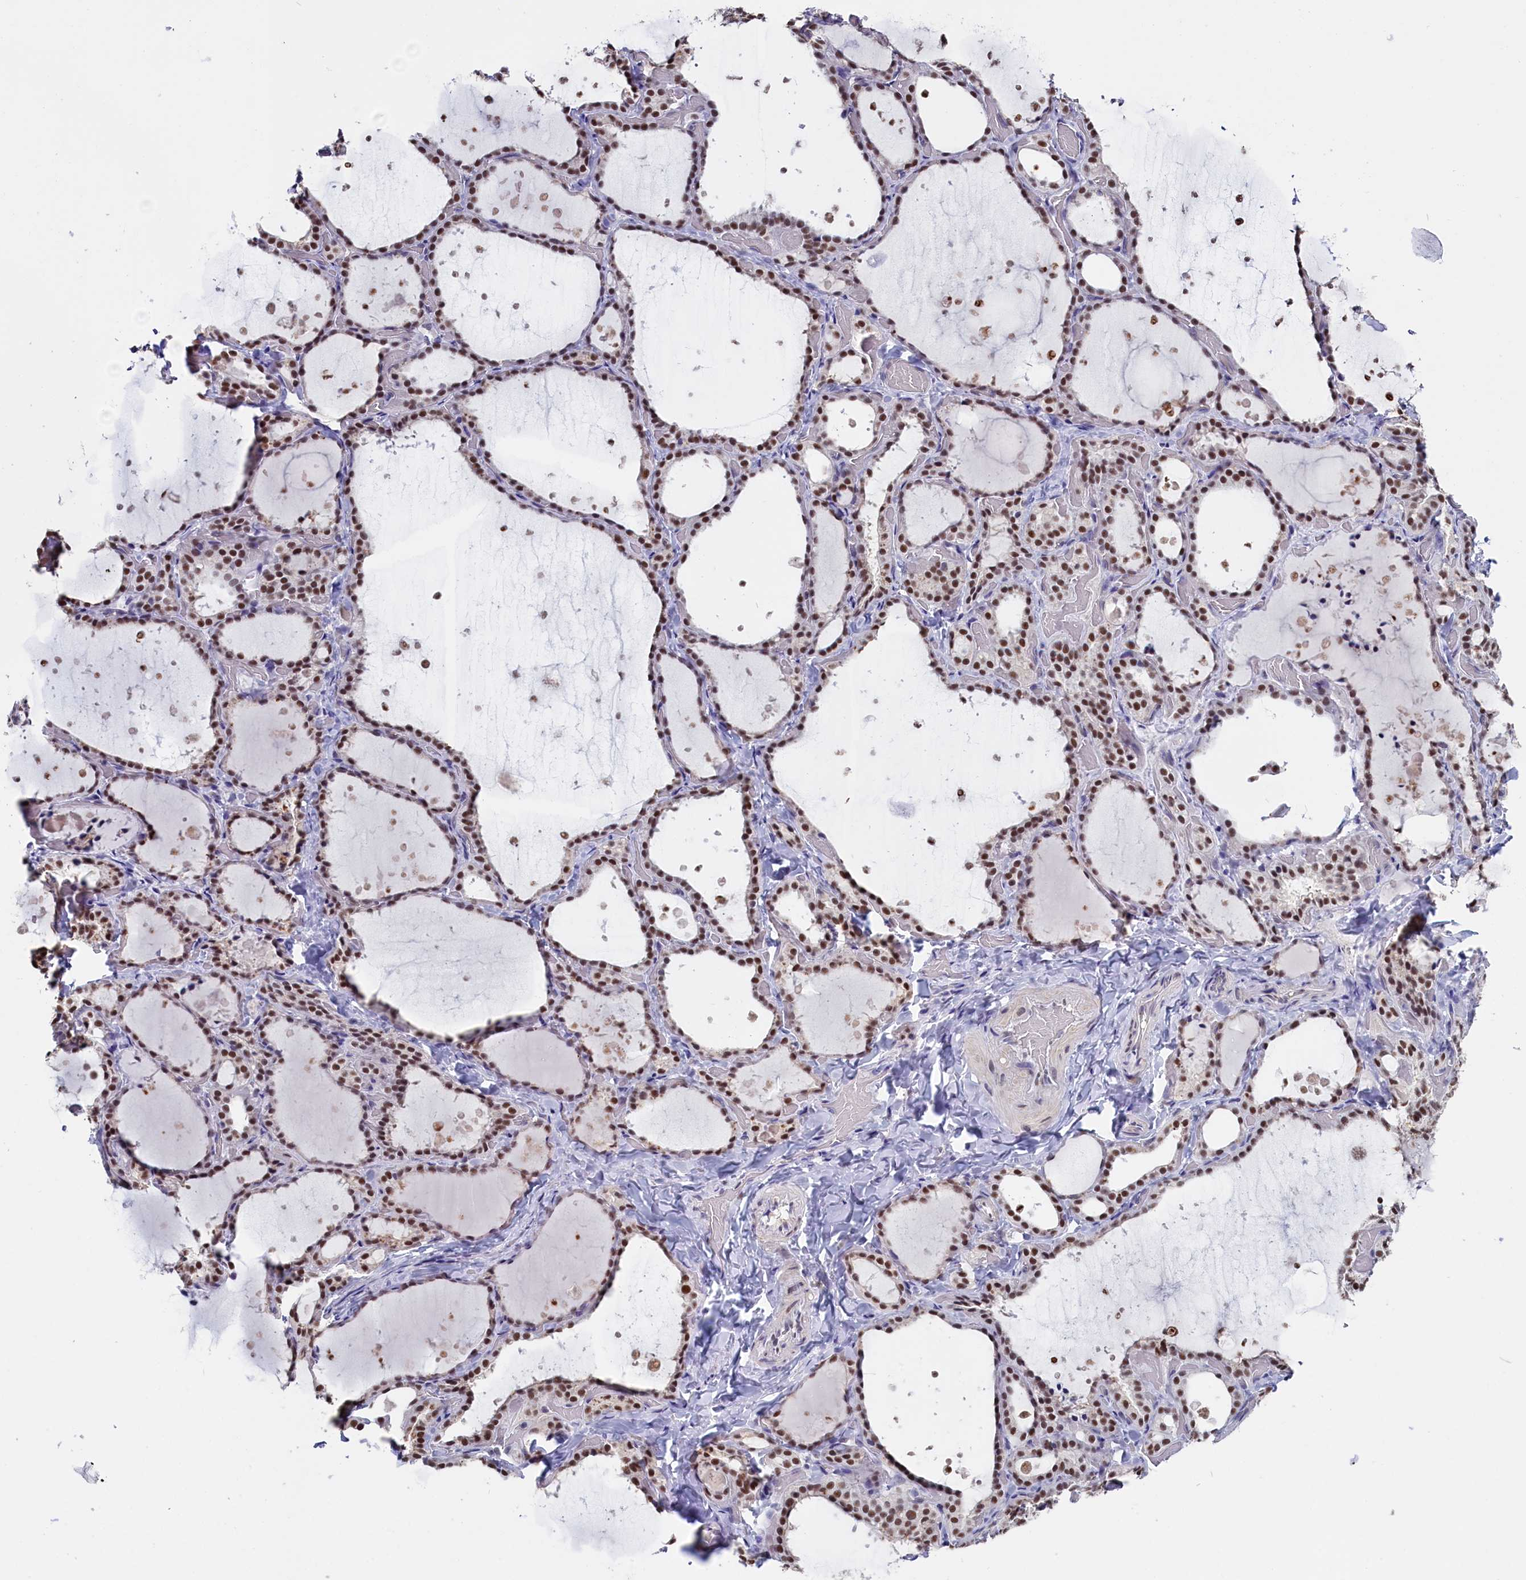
{"staining": {"intensity": "moderate", "quantity": ">75%", "location": "nuclear"}, "tissue": "thyroid gland", "cell_type": "Glandular cells", "image_type": "normal", "snomed": [{"axis": "morphology", "description": "Normal tissue, NOS"}, {"axis": "topography", "description": "Thyroid gland"}], "caption": "Immunohistochemistry (IHC) histopathology image of benign thyroid gland stained for a protein (brown), which shows medium levels of moderate nuclear expression in approximately >75% of glandular cells.", "gene": "CD2BP2", "patient": {"sex": "female", "age": 44}}